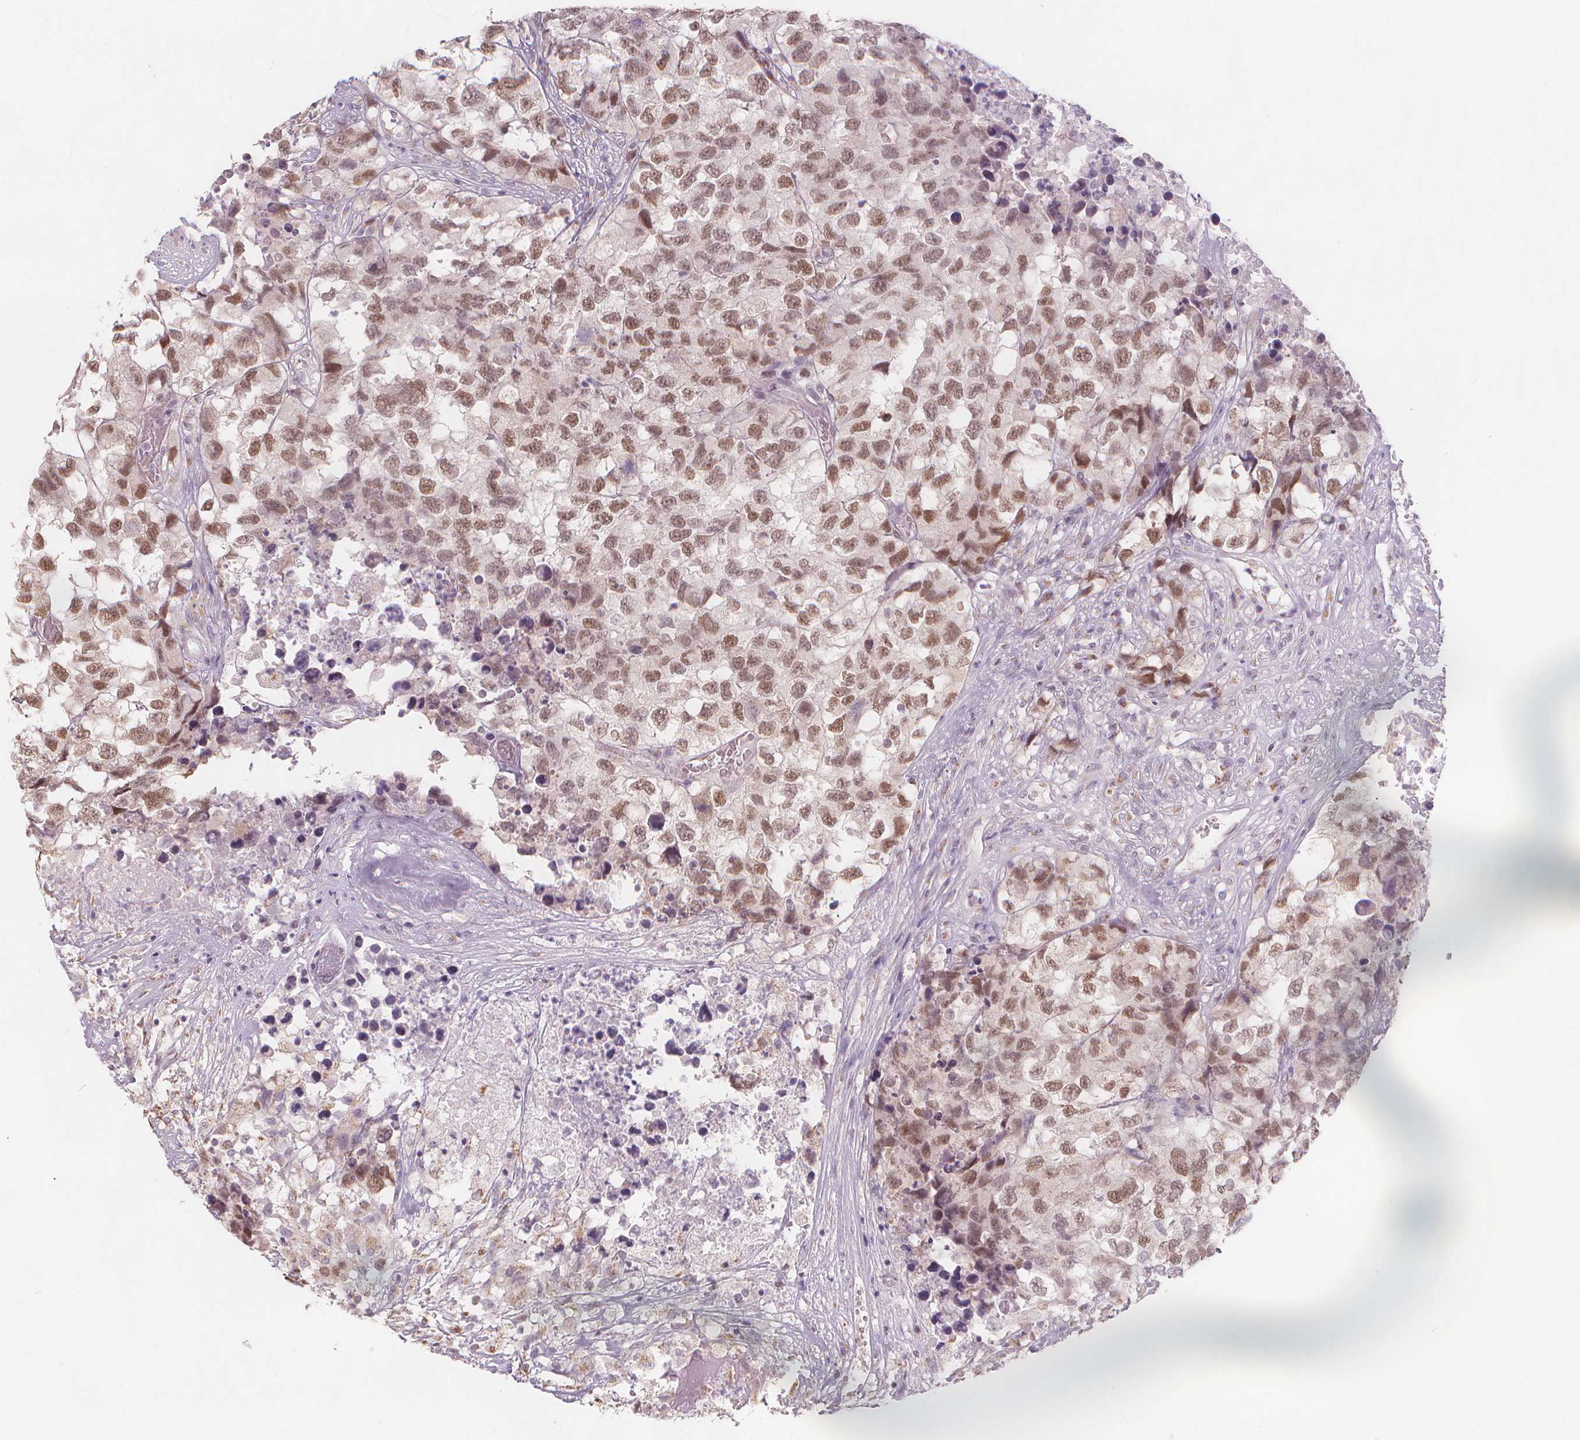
{"staining": {"intensity": "moderate", "quantity": ">75%", "location": "nuclear"}, "tissue": "testis cancer", "cell_type": "Tumor cells", "image_type": "cancer", "snomed": [{"axis": "morphology", "description": "Carcinoma, Embryonal, NOS"}, {"axis": "topography", "description": "Testis"}], "caption": "Approximately >75% of tumor cells in testis embryonal carcinoma exhibit moderate nuclear protein expression as visualized by brown immunohistochemical staining.", "gene": "TIPIN", "patient": {"sex": "male", "age": 83}}